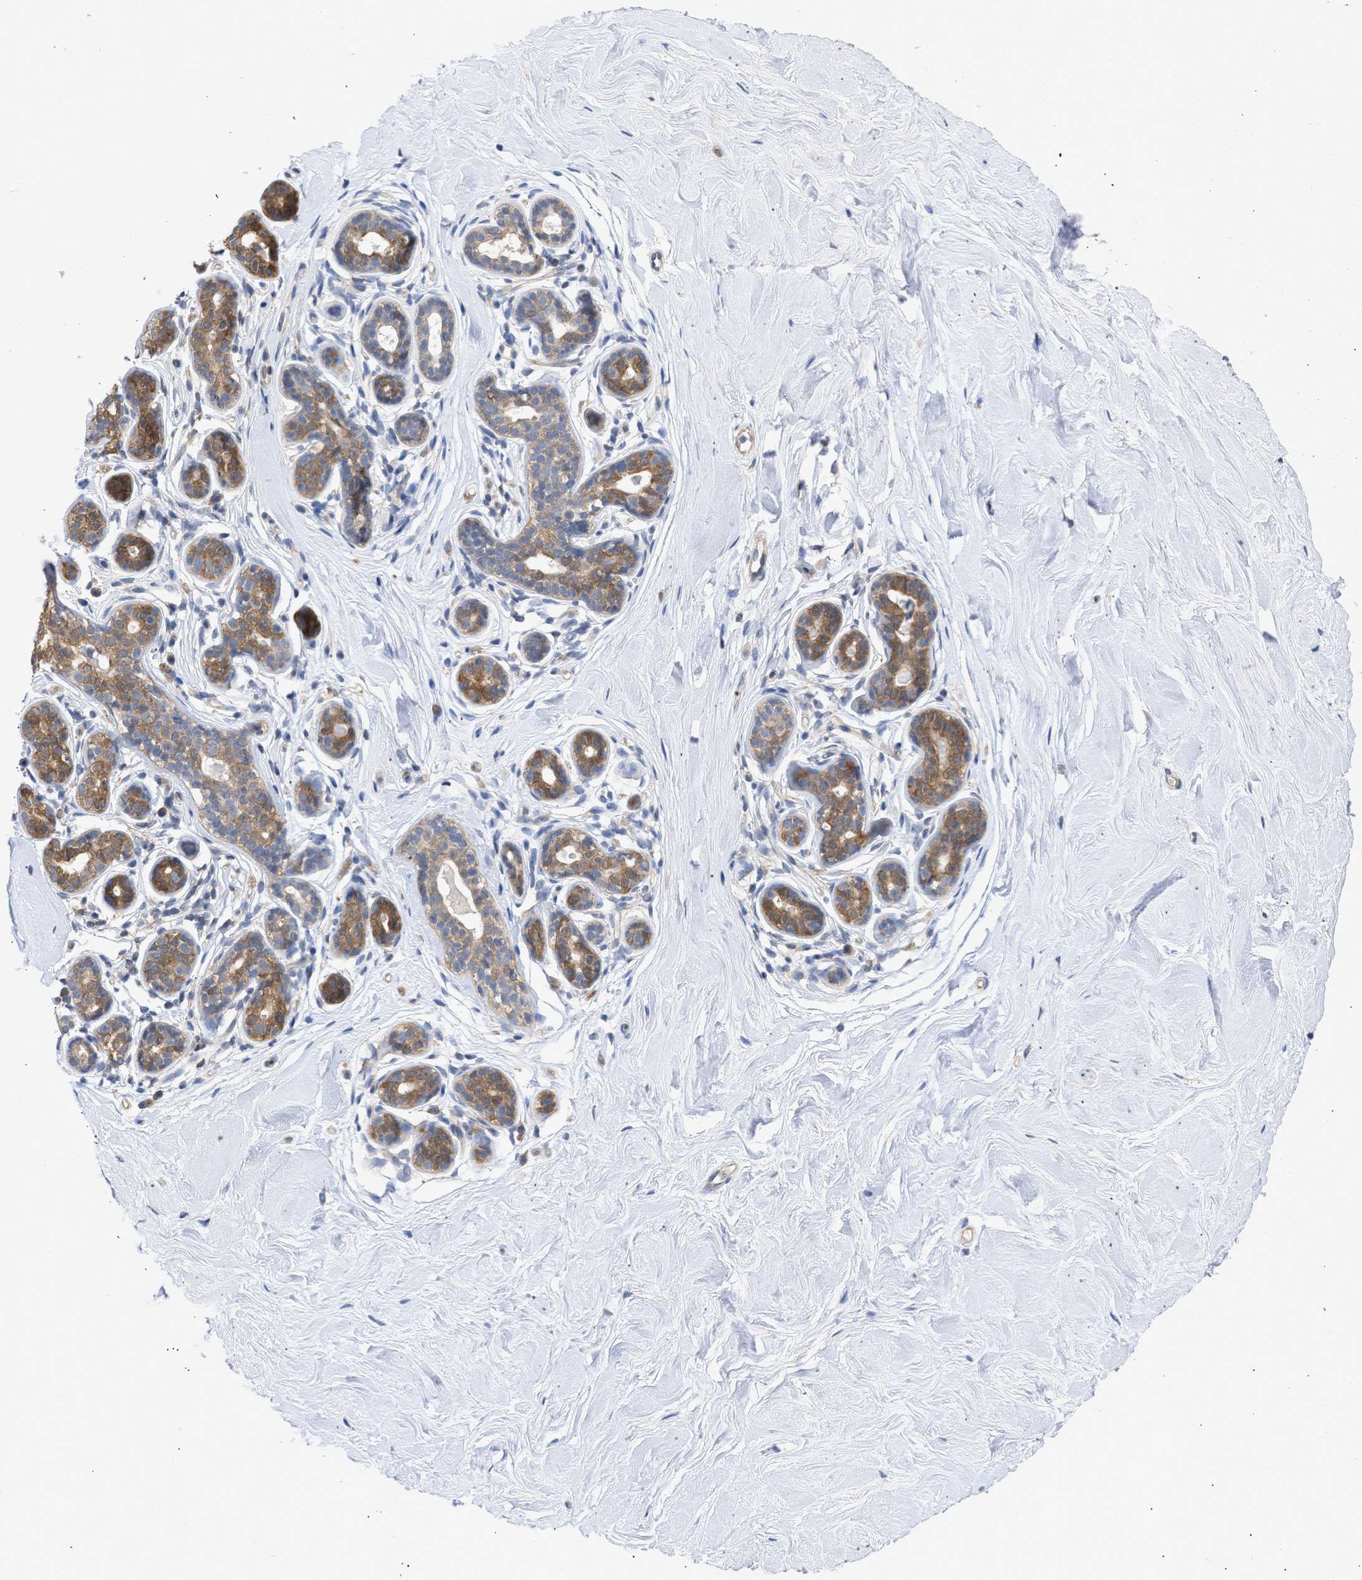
{"staining": {"intensity": "negative", "quantity": "none", "location": "none"}, "tissue": "breast", "cell_type": "Adipocytes", "image_type": "normal", "snomed": [{"axis": "morphology", "description": "Normal tissue, NOS"}, {"axis": "topography", "description": "Breast"}], "caption": "The immunohistochemistry photomicrograph has no significant expression in adipocytes of breast. (DAB (3,3'-diaminobenzidine) immunohistochemistry (IHC) visualized using brightfield microscopy, high magnification).", "gene": "MAP2K3", "patient": {"sex": "female", "age": 22}}